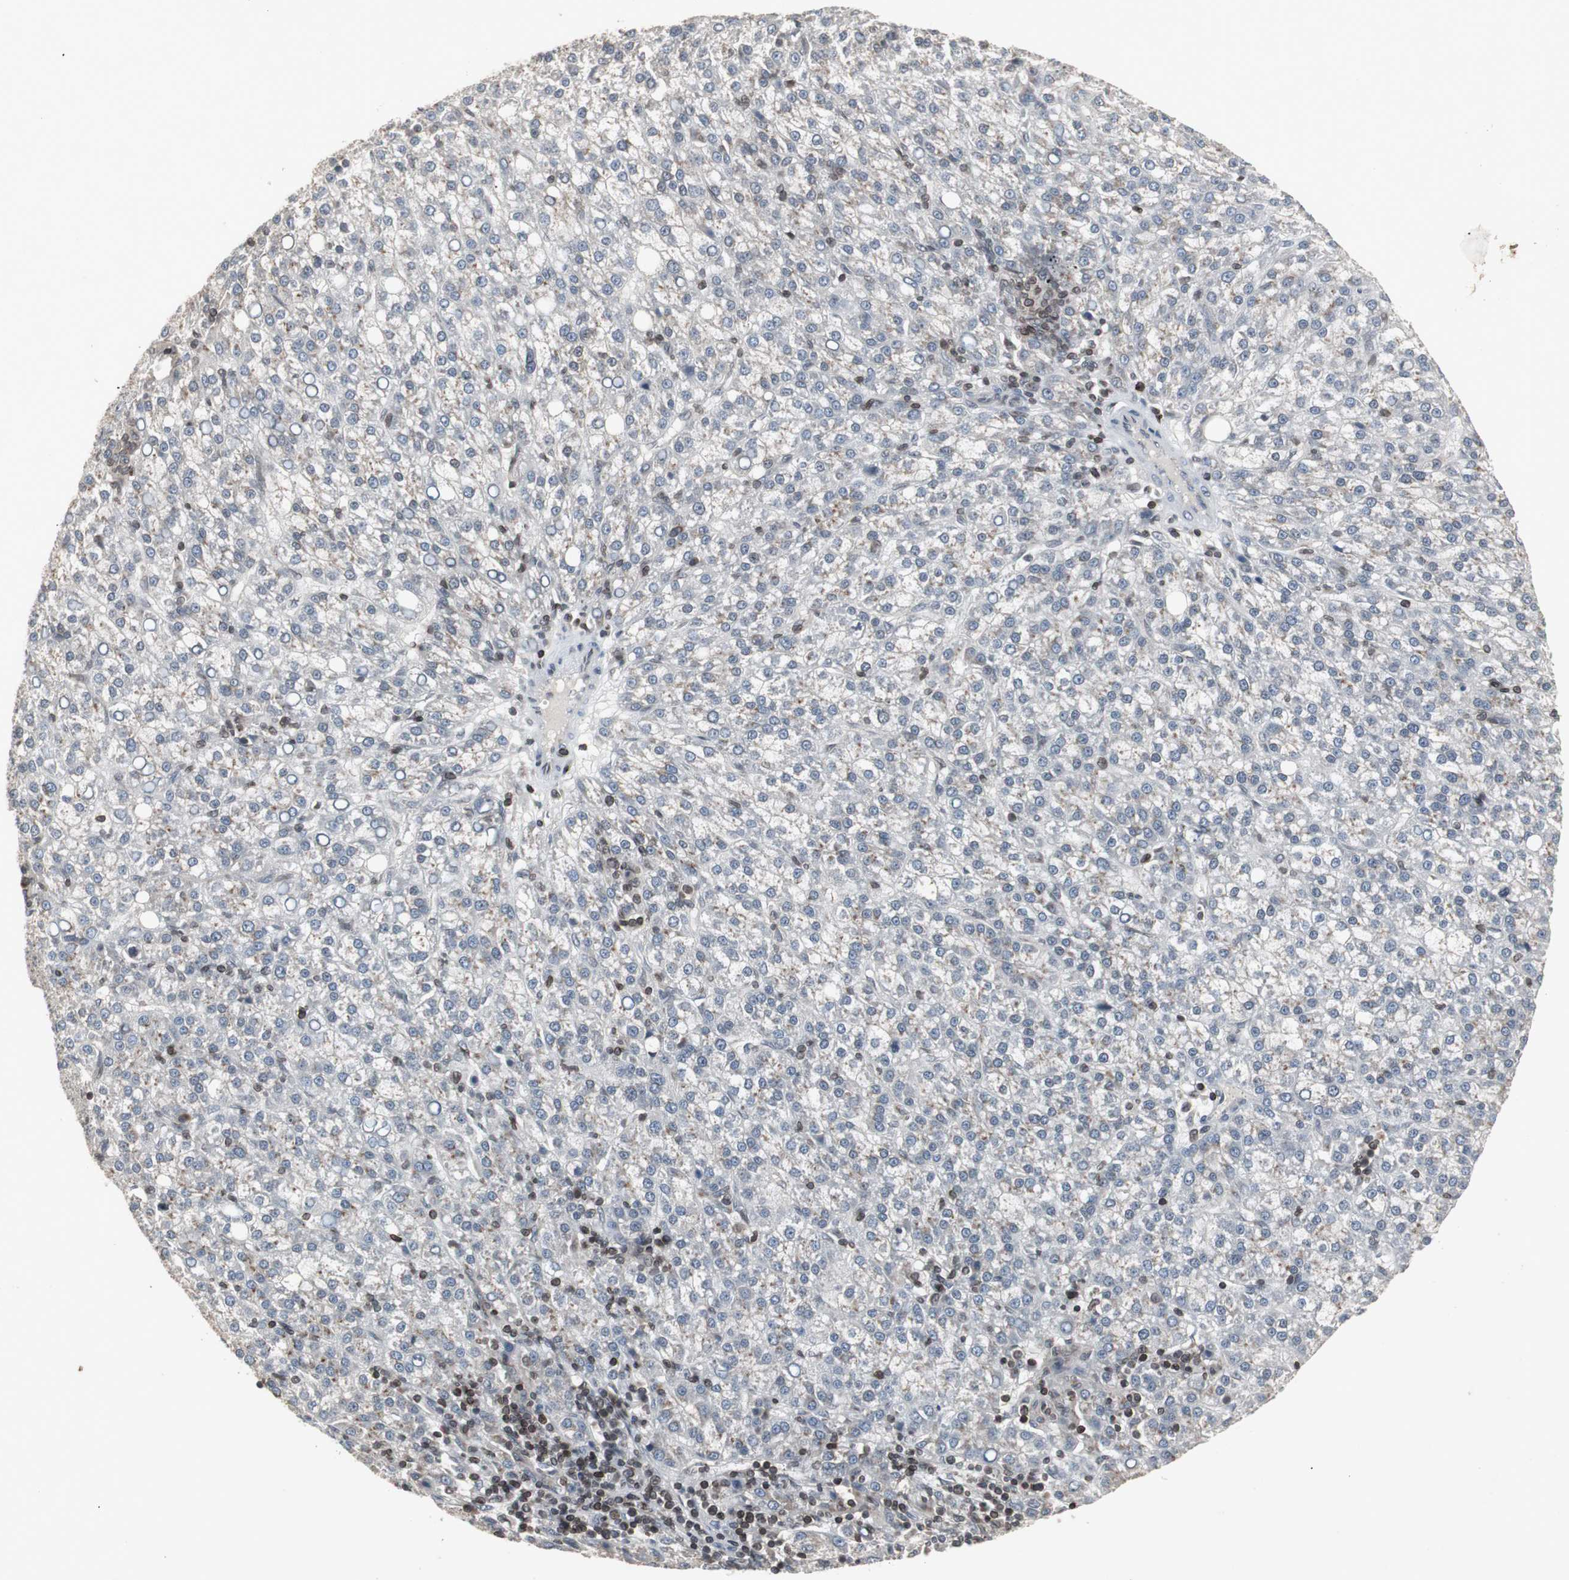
{"staining": {"intensity": "weak", "quantity": "<25%", "location": "cytoplasmic/membranous"}, "tissue": "liver cancer", "cell_type": "Tumor cells", "image_type": "cancer", "snomed": [{"axis": "morphology", "description": "Carcinoma, Hepatocellular, NOS"}, {"axis": "topography", "description": "Liver"}], "caption": "A high-resolution photomicrograph shows immunohistochemistry (IHC) staining of liver cancer (hepatocellular carcinoma), which demonstrates no significant expression in tumor cells. (DAB IHC with hematoxylin counter stain).", "gene": "ZNF396", "patient": {"sex": "female", "age": 58}}